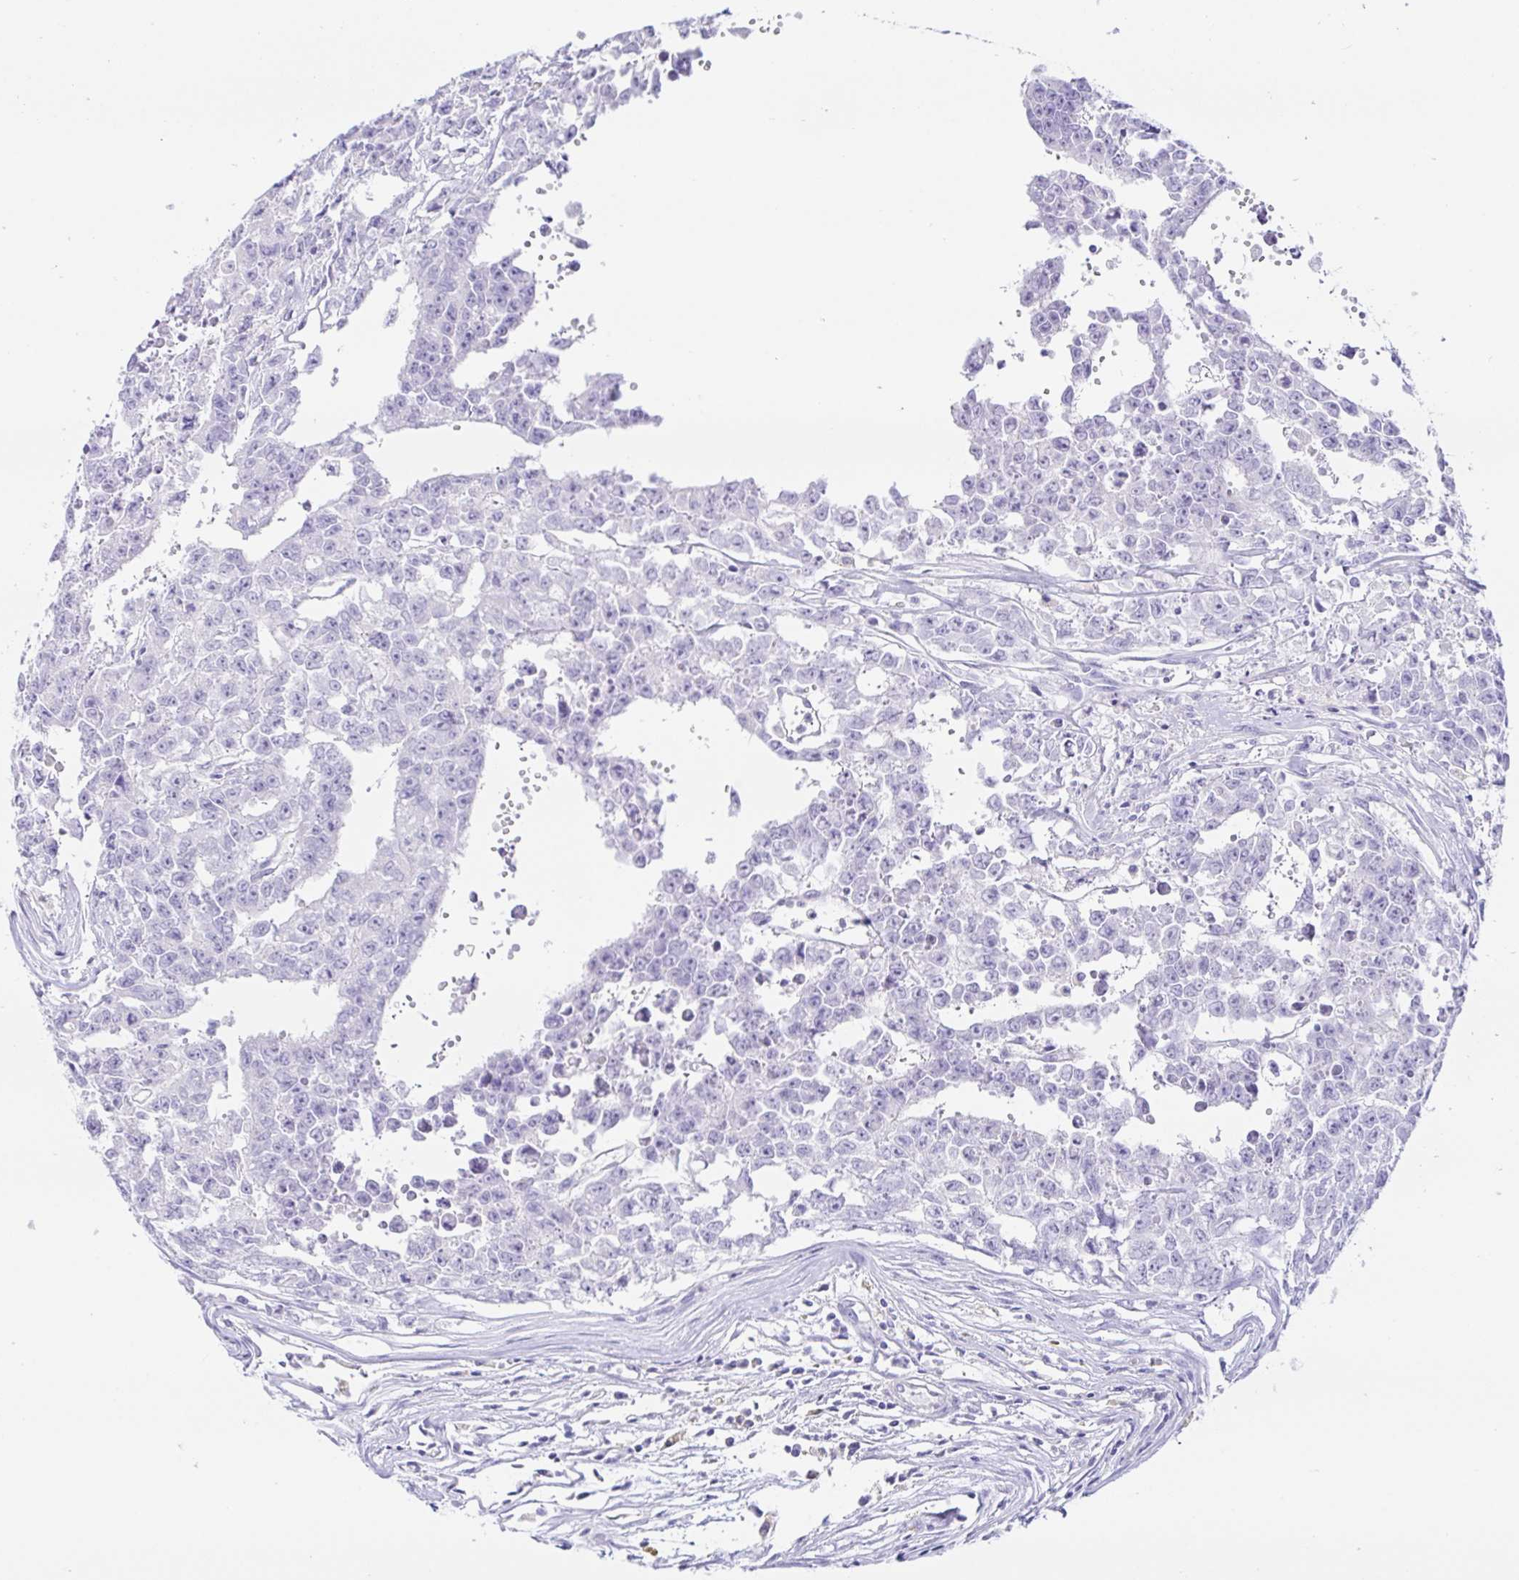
{"staining": {"intensity": "negative", "quantity": "none", "location": "none"}, "tissue": "testis cancer", "cell_type": "Tumor cells", "image_type": "cancer", "snomed": [{"axis": "morphology", "description": "Carcinoma, Embryonal, NOS"}, {"axis": "morphology", "description": "Teratoma, malignant, NOS"}, {"axis": "topography", "description": "Testis"}], "caption": "Protein analysis of testis cancer (teratoma (malignant)) displays no significant positivity in tumor cells.", "gene": "PAX8", "patient": {"sex": "male", "age": 24}}